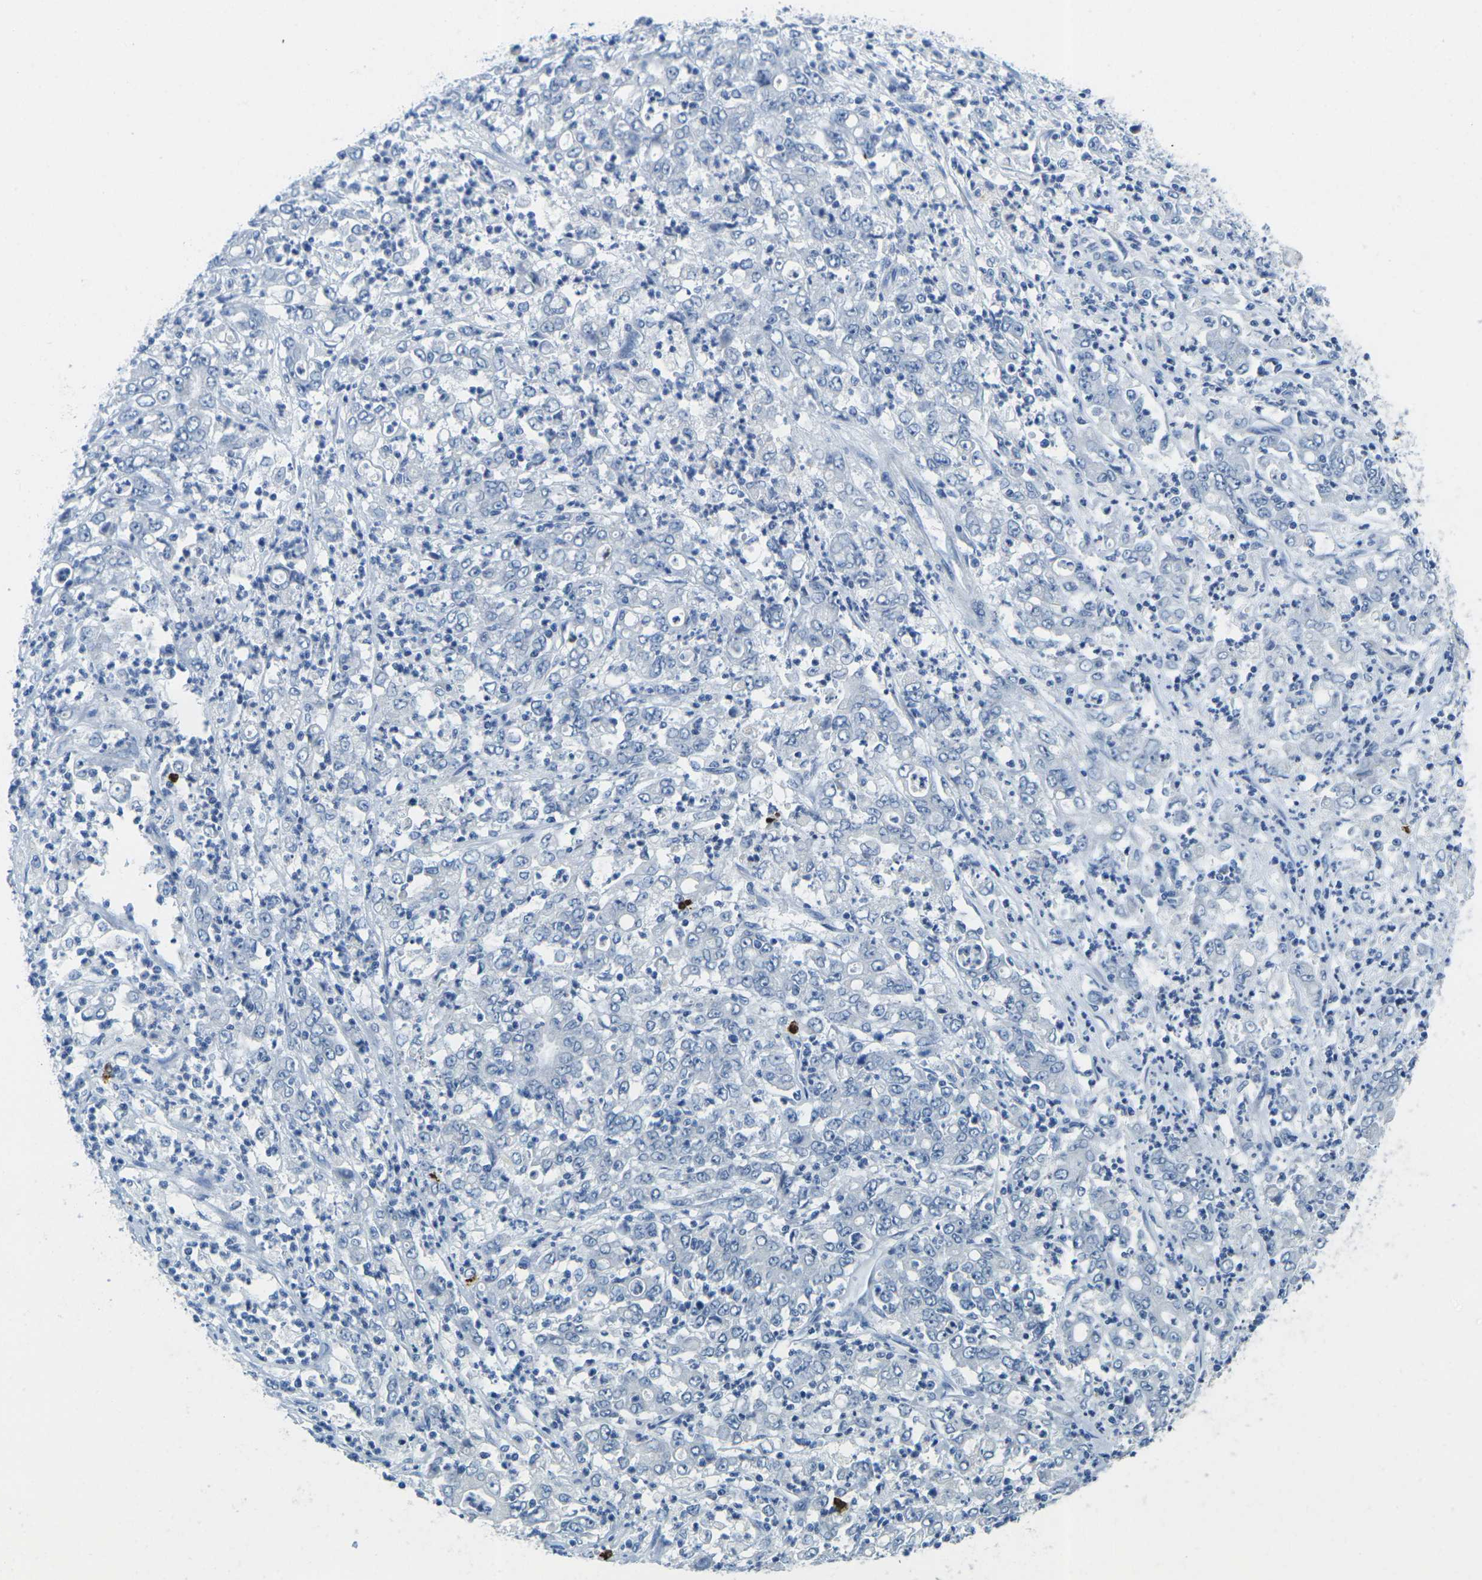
{"staining": {"intensity": "negative", "quantity": "none", "location": "none"}, "tissue": "stomach cancer", "cell_type": "Tumor cells", "image_type": "cancer", "snomed": [{"axis": "morphology", "description": "Adenocarcinoma, NOS"}, {"axis": "topography", "description": "Stomach, lower"}], "caption": "Immunohistochemical staining of stomach adenocarcinoma demonstrates no significant positivity in tumor cells. Nuclei are stained in blue.", "gene": "GPR15", "patient": {"sex": "female", "age": 71}}